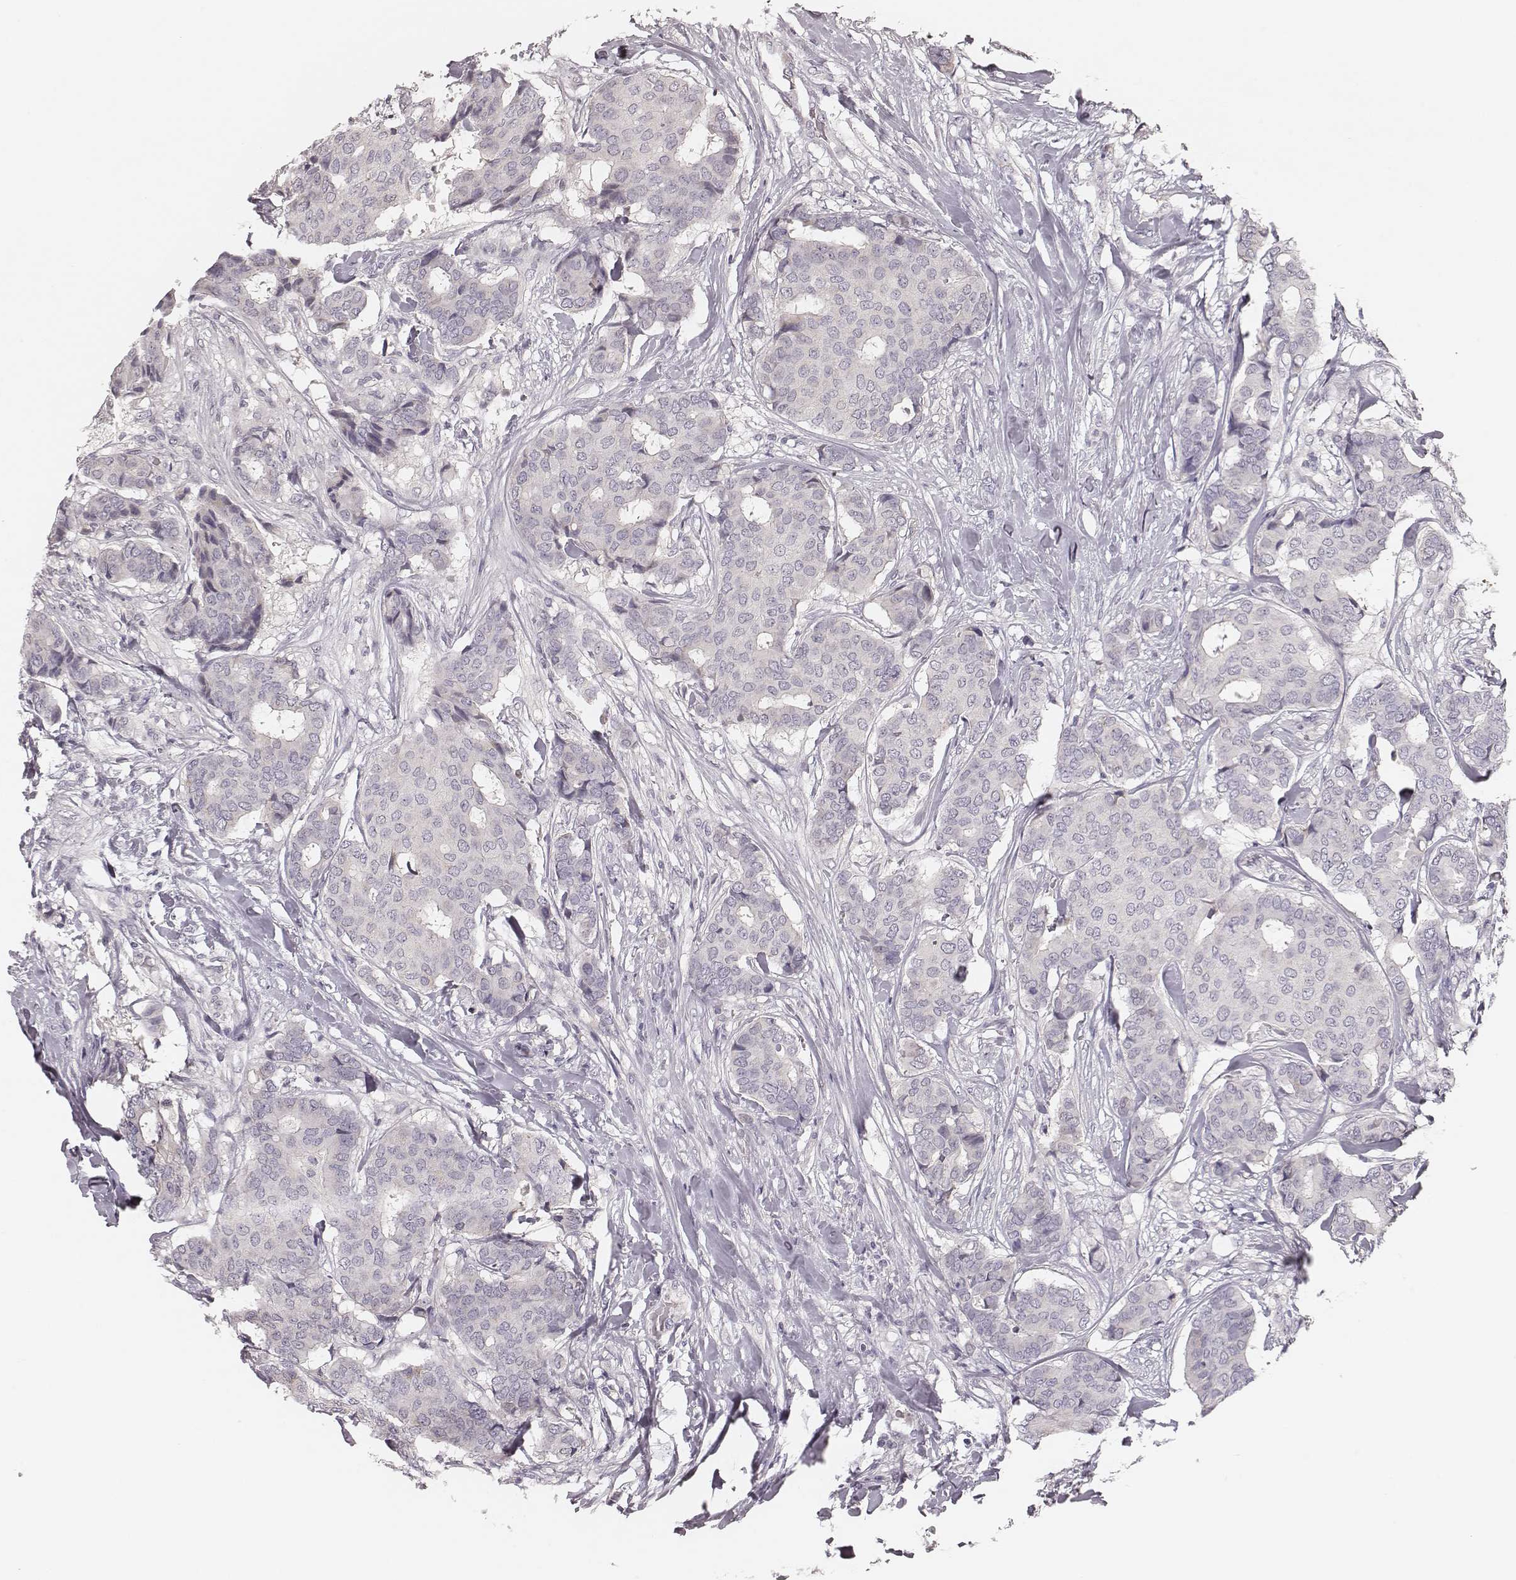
{"staining": {"intensity": "negative", "quantity": "none", "location": "none"}, "tissue": "breast cancer", "cell_type": "Tumor cells", "image_type": "cancer", "snomed": [{"axis": "morphology", "description": "Duct carcinoma"}, {"axis": "topography", "description": "Breast"}], "caption": "The immunohistochemistry image has no significant expression in tumor cells of breast invasive ductal carcinoma tissue. (Stains: DAB (3,3'-diaminobenzidine) immunohistochemistry with hematoxylin counter stain, Microscopy: brightfield microscopy at high magnification).", "gene": "SDCBP2", "patient": {"sex": "female", "age": 75}}